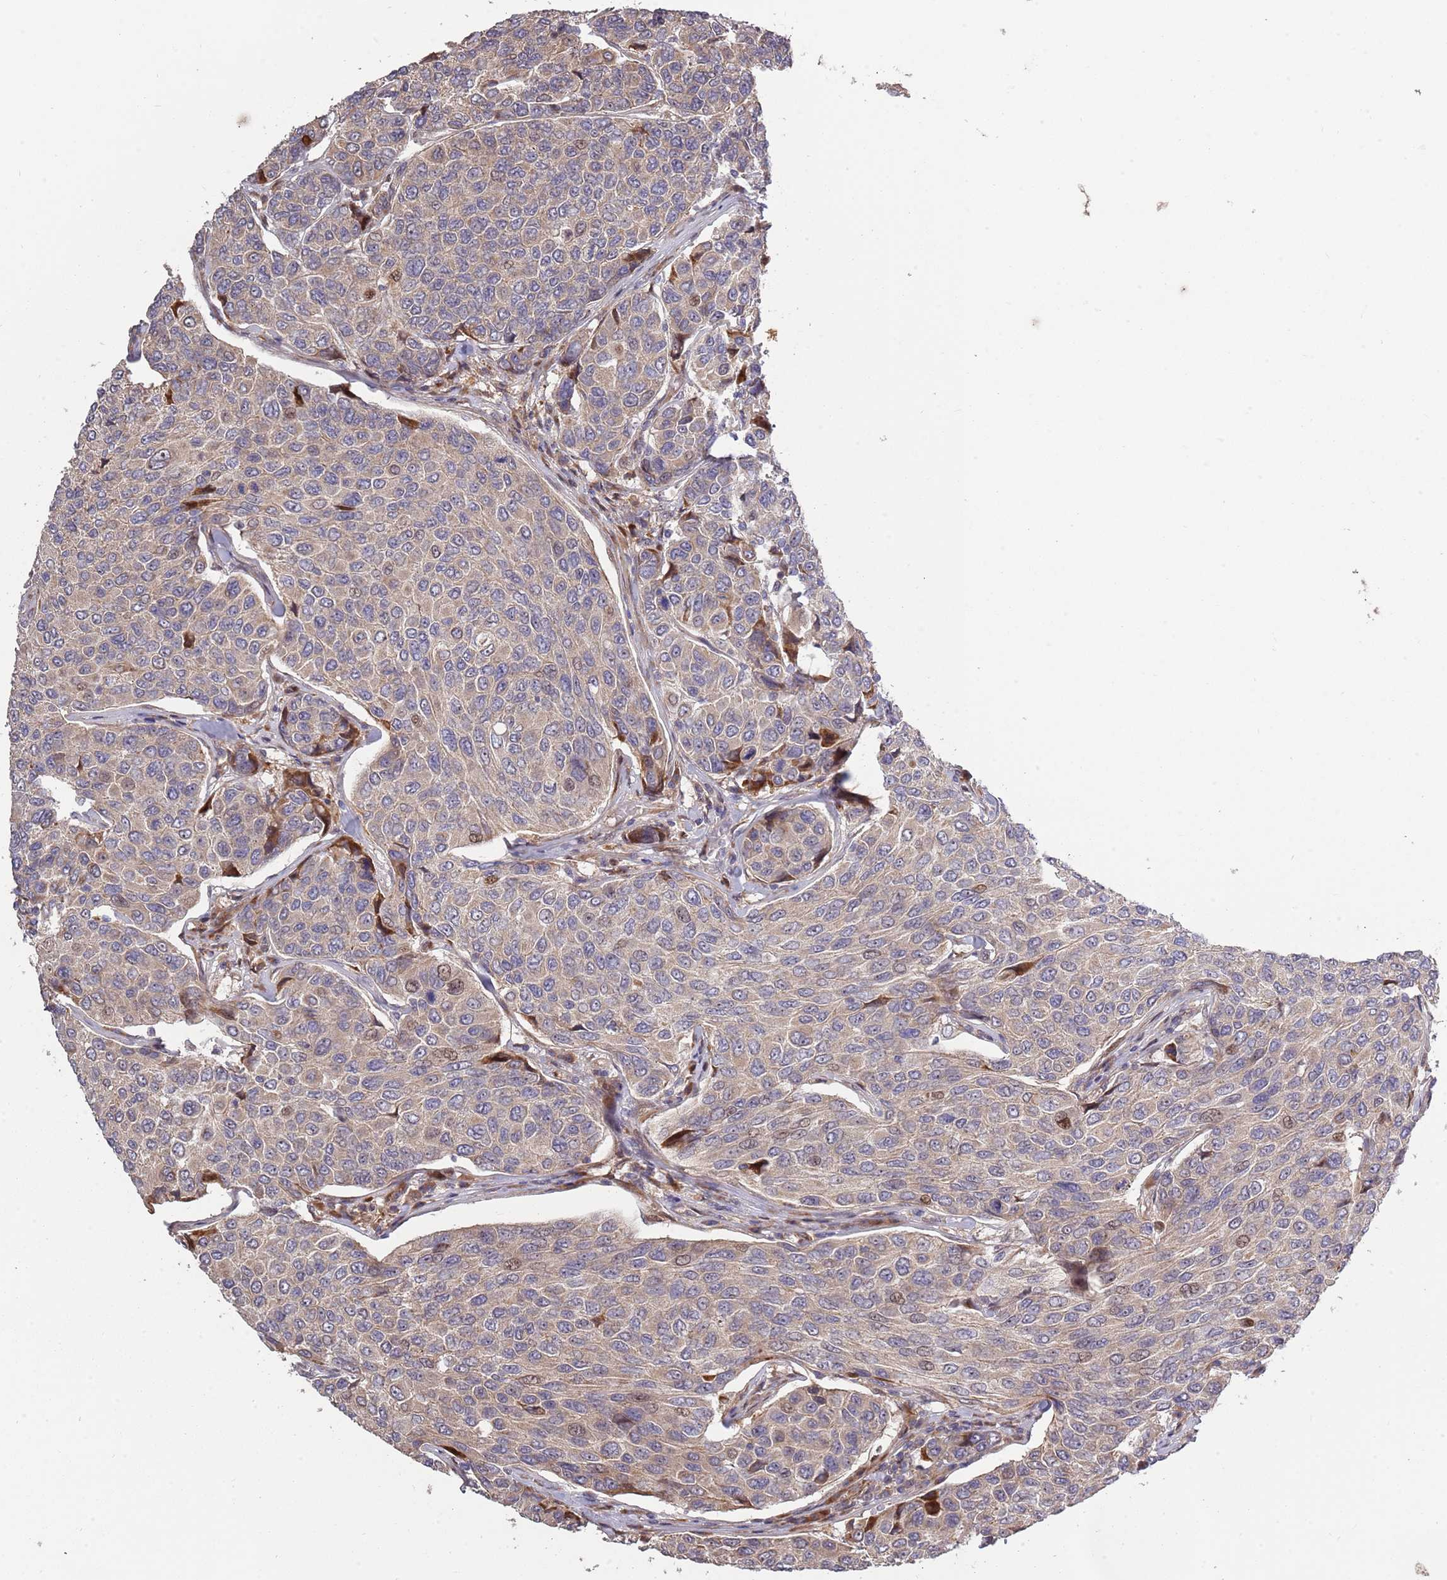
{"staining": {"intensity": "moderate", "quantity": "25%-75%", "location": "cytoplasmic/membranous,nuclear"}, "tissue": "breast cancer", "cell_type": "Tumor cells", "image_type": "cancer", "snomed": [{"axis": "morphology", "description": "Duct carcinoma"}, {"axis": "topography", "description": "Breast"}], "caption": "Moderate cytoplasmic/membranous and nuclear staining for a protein is appreciated in about 25%-75% of tumor cells of breast infiltrating ductal carcinoma using immunohistochemistry (IHC).", "gene": "SYNDIG1L", "patient": {"sex": "female", "age": 55}}